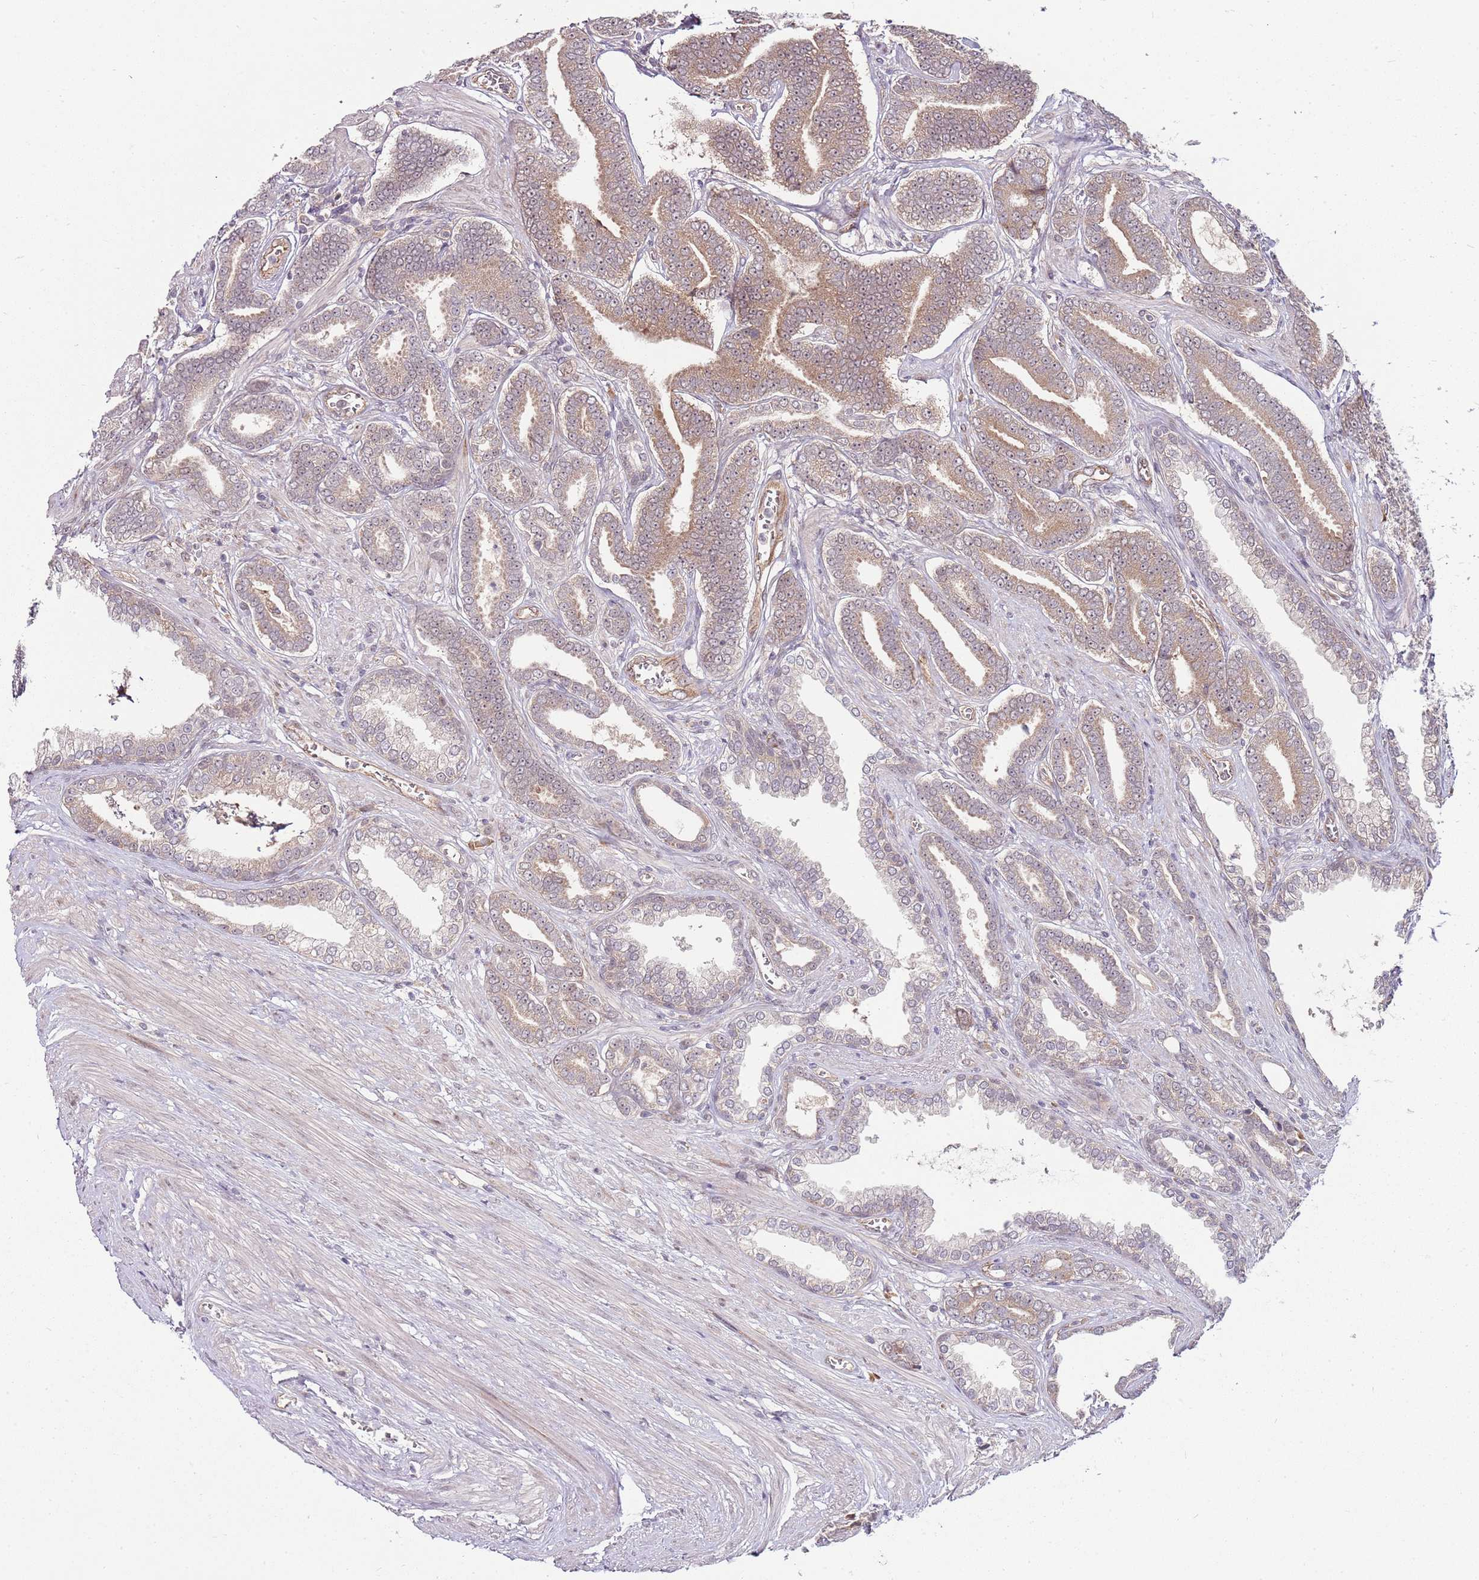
{"staining": {"intensity": "weak", "quantity": ">75%", "location": "cytoplasmic/membranous,nuclear"}, "tissue": "prostate cancer", "cell_type": "Tumor cells", "image_type": "cancer", "snomed": [{"axis": "morphology", "description": "Adenocarcinoma, NOS"}, {"axis": "topography", "description": "Prostate and seminal vesicle, NOS"}], "caption": "An image showing weak cytoplasmic/membranous and nuclear staining in approximately >75% of tumor cells in adenocarcinoma (prostate), as visualized by brown immunohistochemical staining.", "gene": "FBXL22", "patient": {"sex": "male", "age": 76}}